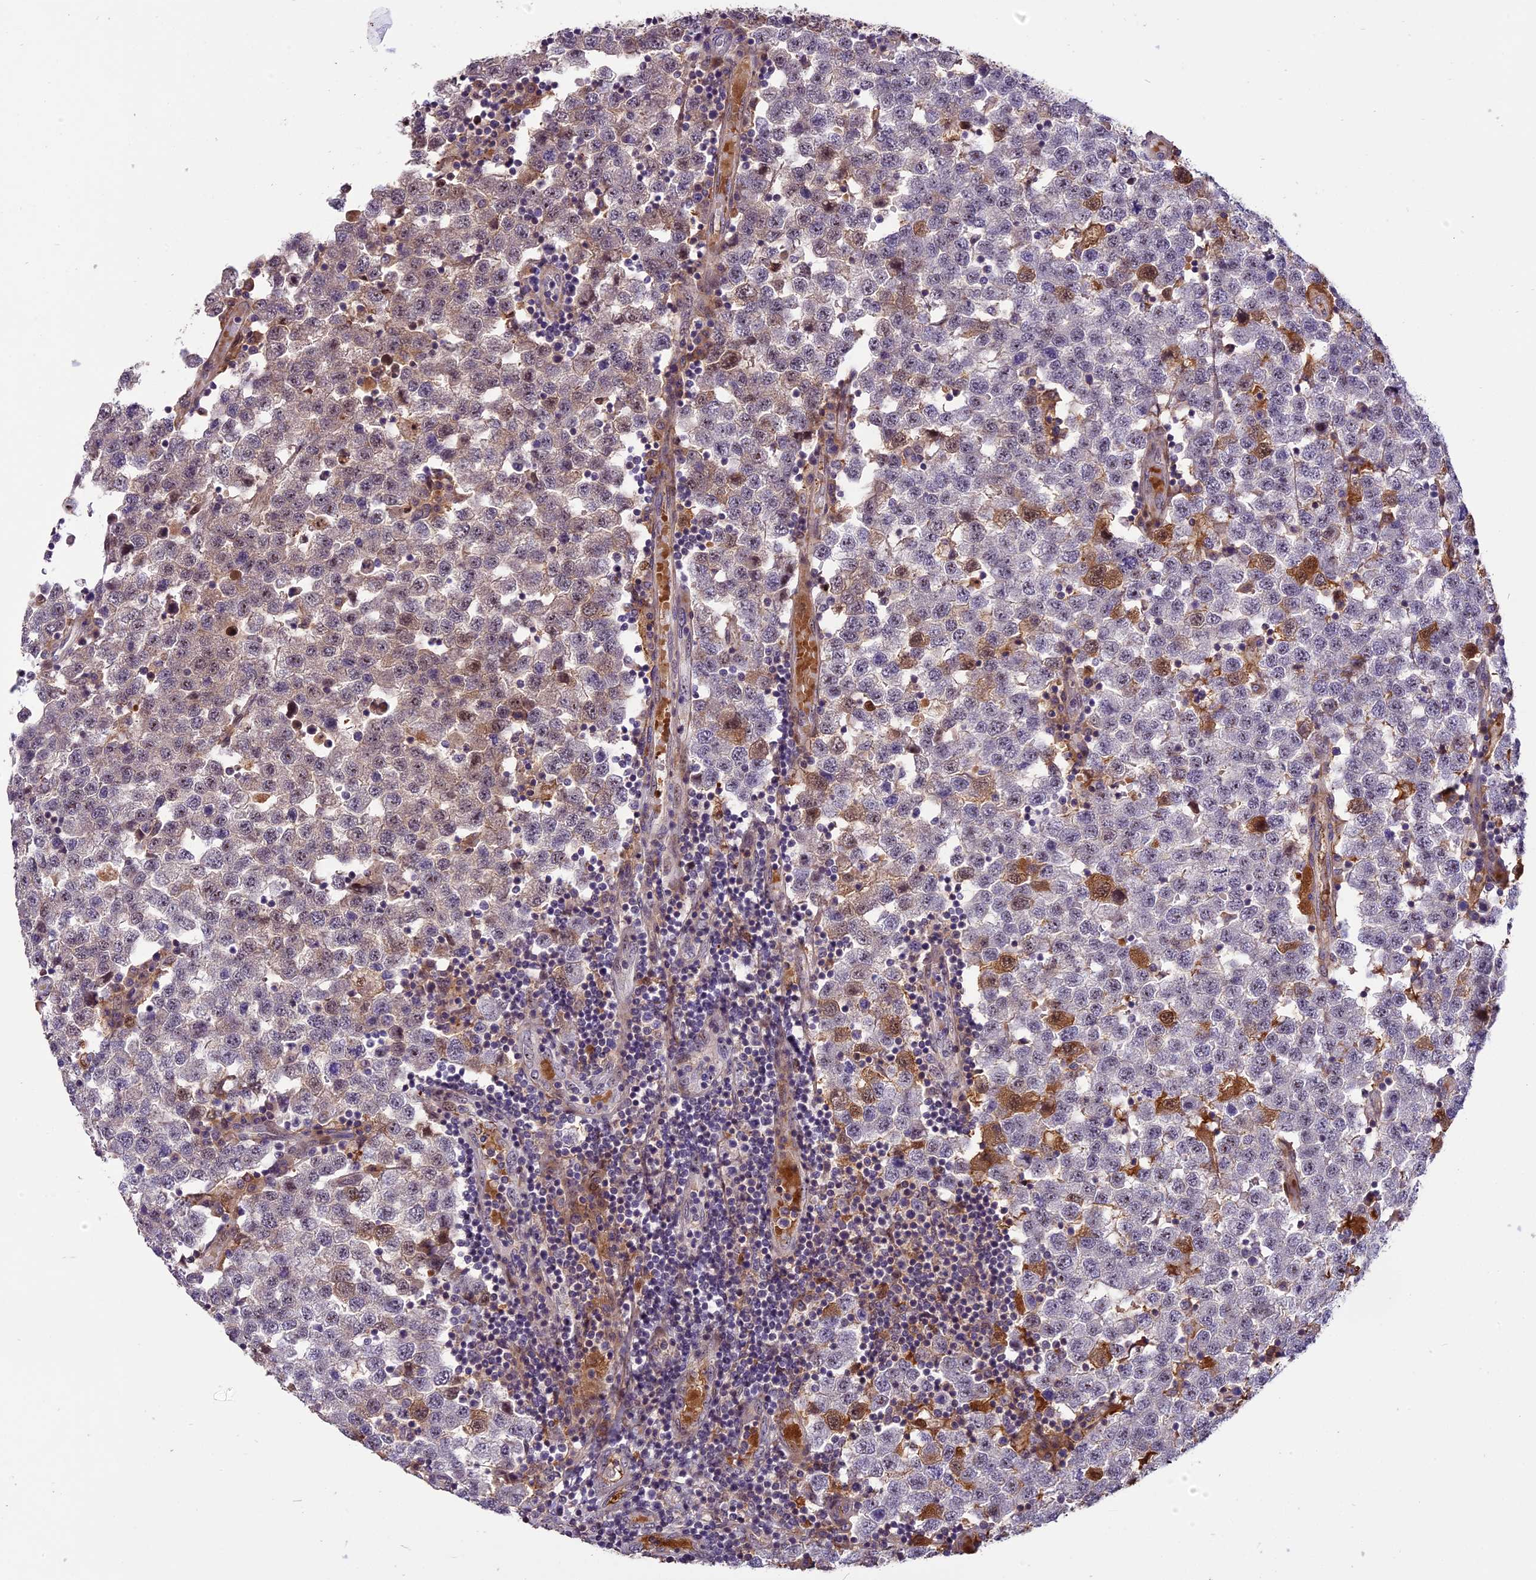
{"staining": {"intensity": "weak", "quantity": "<25%", "location": "cytoplasmic/membranous,nuclear"}, "tissue": "testis cancer", "cell_type": "Tumor cells", "image_type": "cancer", "snomed": [{"axis": "morphology", "description": "Seminoma, NOS"}, {"axis": "topography", "description": "Testis"}], "caption": "A histopathology image of human testis seminoma is negative for staining in tumor cells.", "gene": "ENHO", "patient": {"sex": "male", "age": 34}}